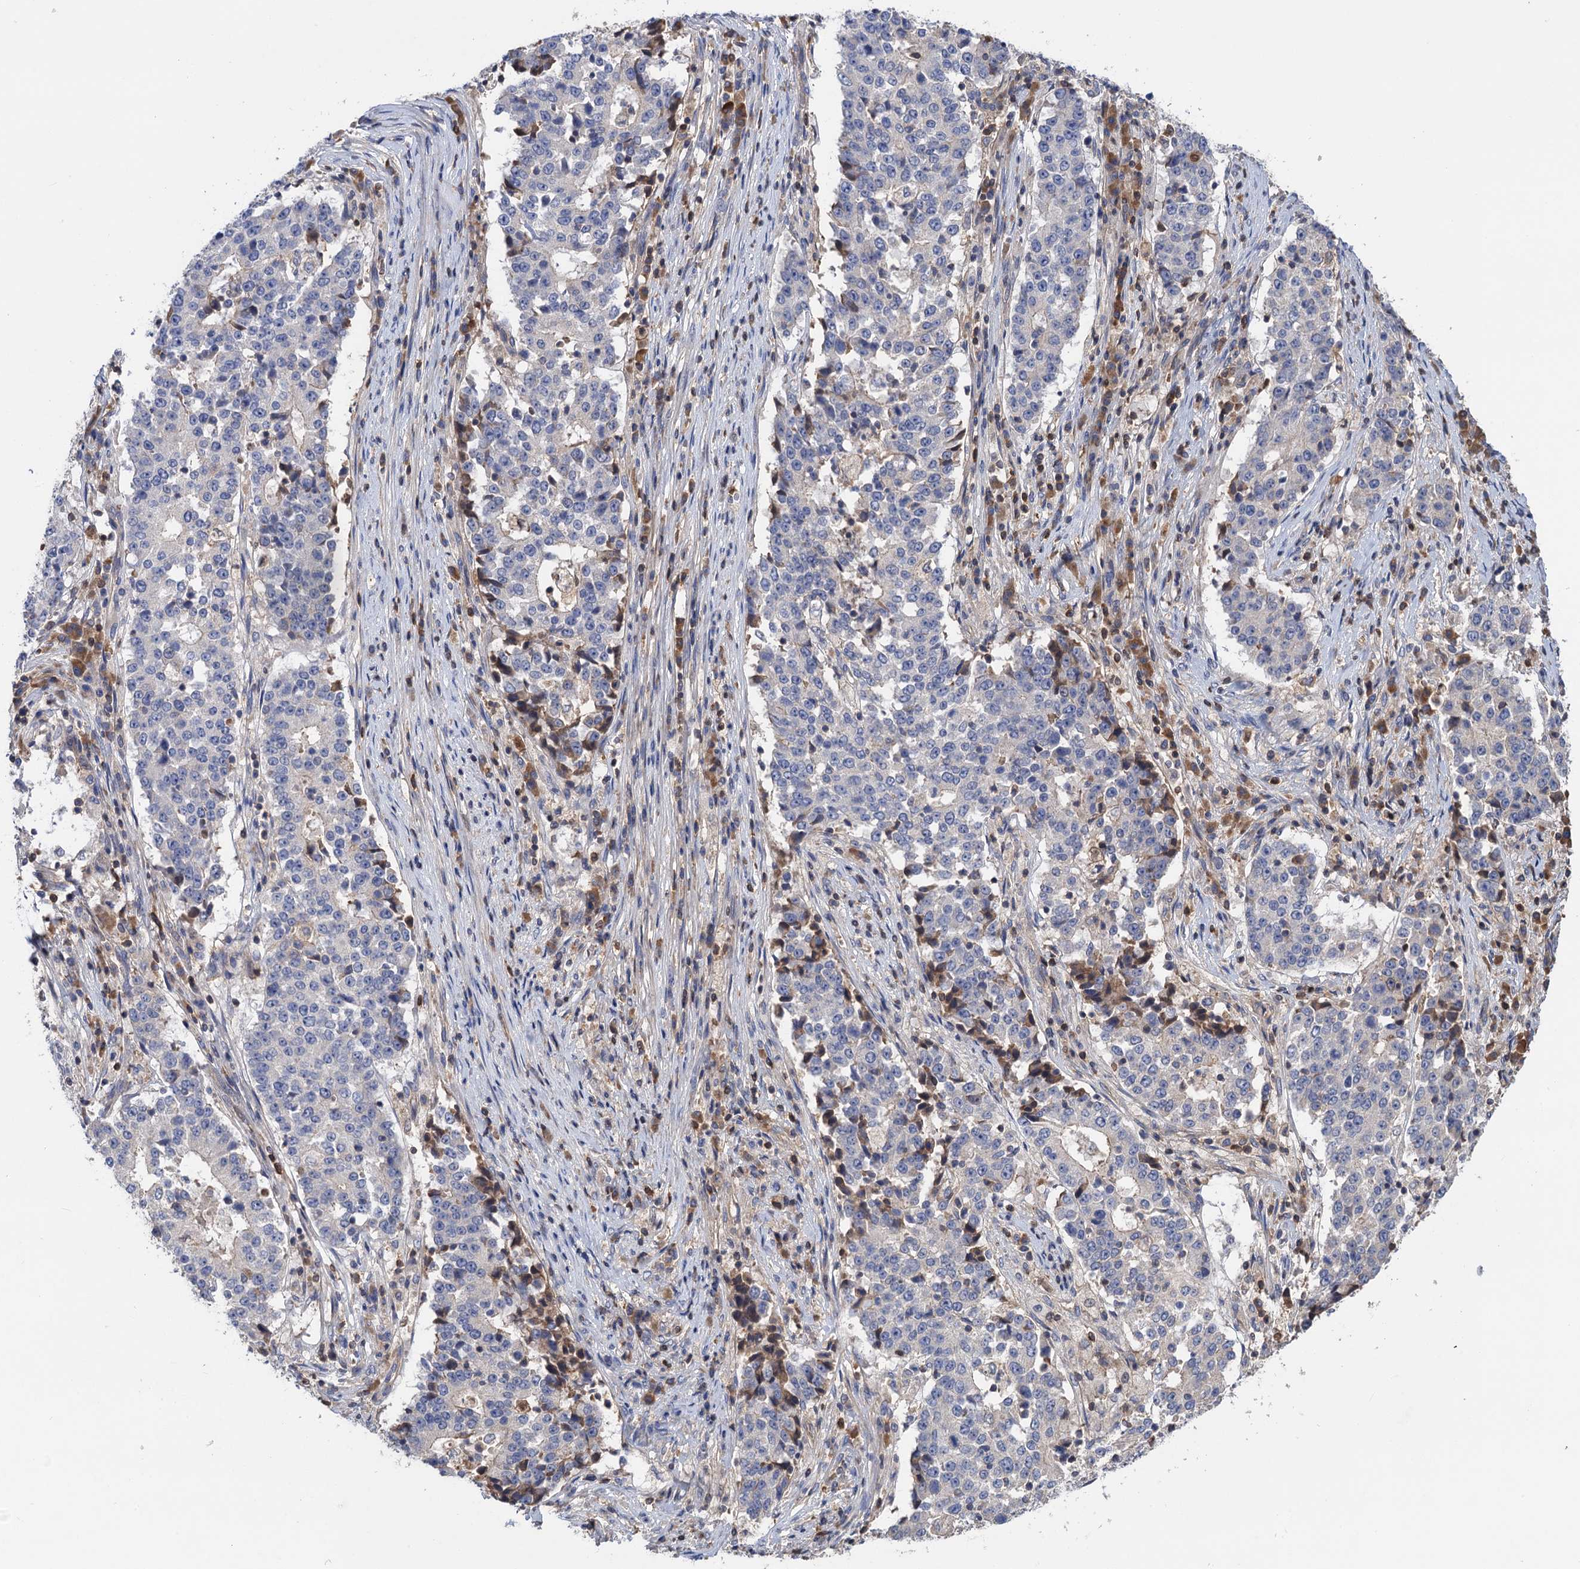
{"staining": {"intensity": "negative", "quantity": "none", "location": "none"}, "tissue": "stomach cancer", "cell_type": "Tumor cells", "image_type": "cancer", "snomed": [{"axis": "morphology", "description": "Adenocarcinoma, NOS"}, {"axis": "topography", "description": "Stomach"}], "caption": "Immunohistochemical staining of human stomach adenocarcinoma displays no significant expression in tumor cells.", "gene": "DGKA", "patient": {"sex": "male", "age": 59}}